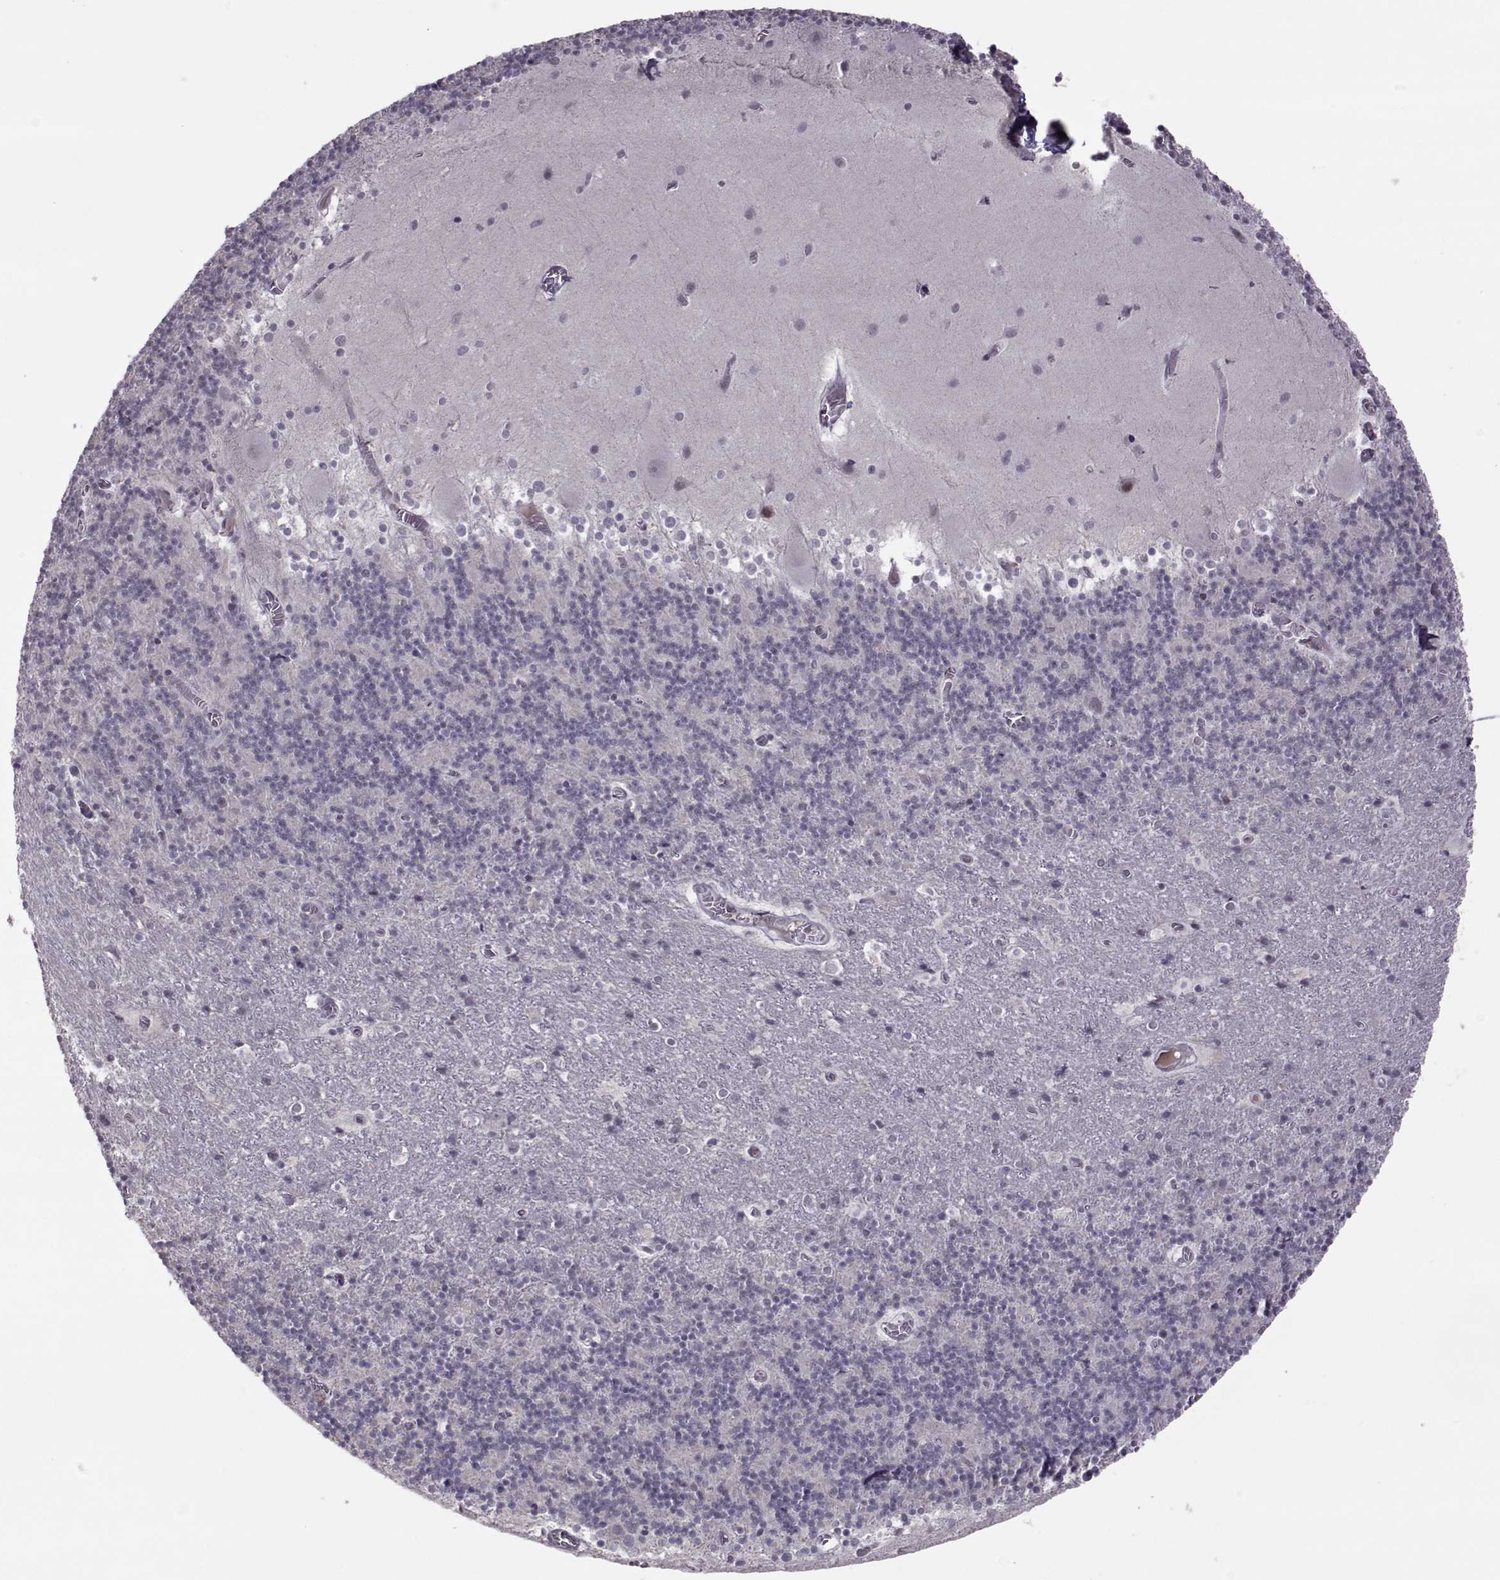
{"staining": {"intensity": "negative", "quantity": "none", "location": "none"}, "tissue": "cerebellum", "cell_type": "Cells in granular layer", "image_type": "normal", "snomed": [{"axis": "morphology", "description": "Normal tissue, NOS"}, {"axis": "topography", "description": "Cerebellum"}], "caption": "High power microscopy micrograph of an IHC image of unremarkable cerebellum, revealing no significant positivity in cells in granular layer.", "gene": "LIN28A", "patient": {"sex": "male", "age": 70}}